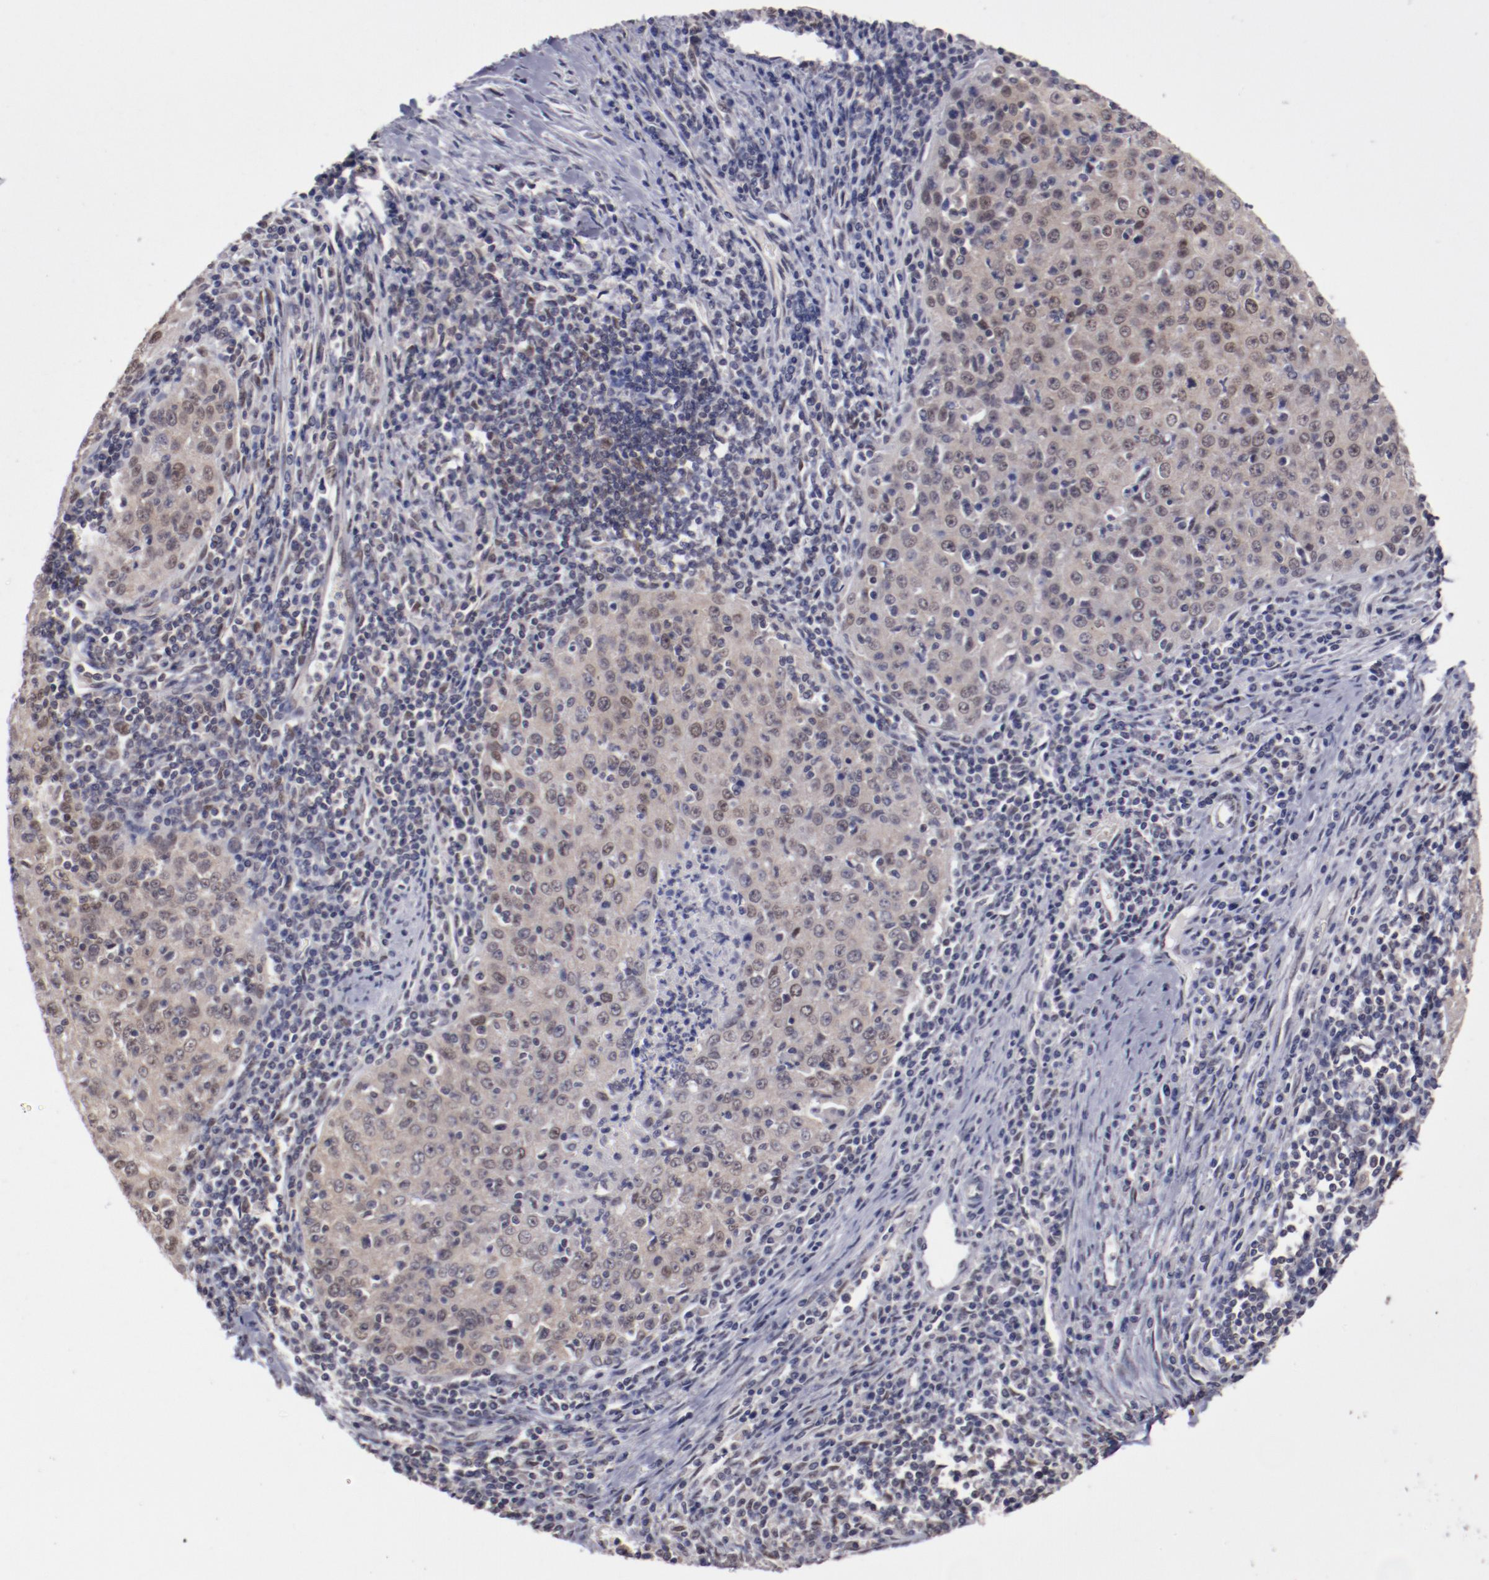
{"staining": {"intensity": "weak", "quantity": "<25%", "location": "cytoplasmic/membranous,nuclear"}, "tissue": "cervical cancer", "cell_type": "Tumor cells", "image_type": "cancer", "snomed": [{"axis": "morphology", "description": "Squamous cell carcinoma, NOS"}, {"axis": "topography", "description": "Cervix"}], "caption": "Immunohistochemistry of human squamous cell carcinoma (cervical) exhibits no positivity in tumor cells.", "gene": "ARNT", "patient": {"sex": "female", "age": 27}}